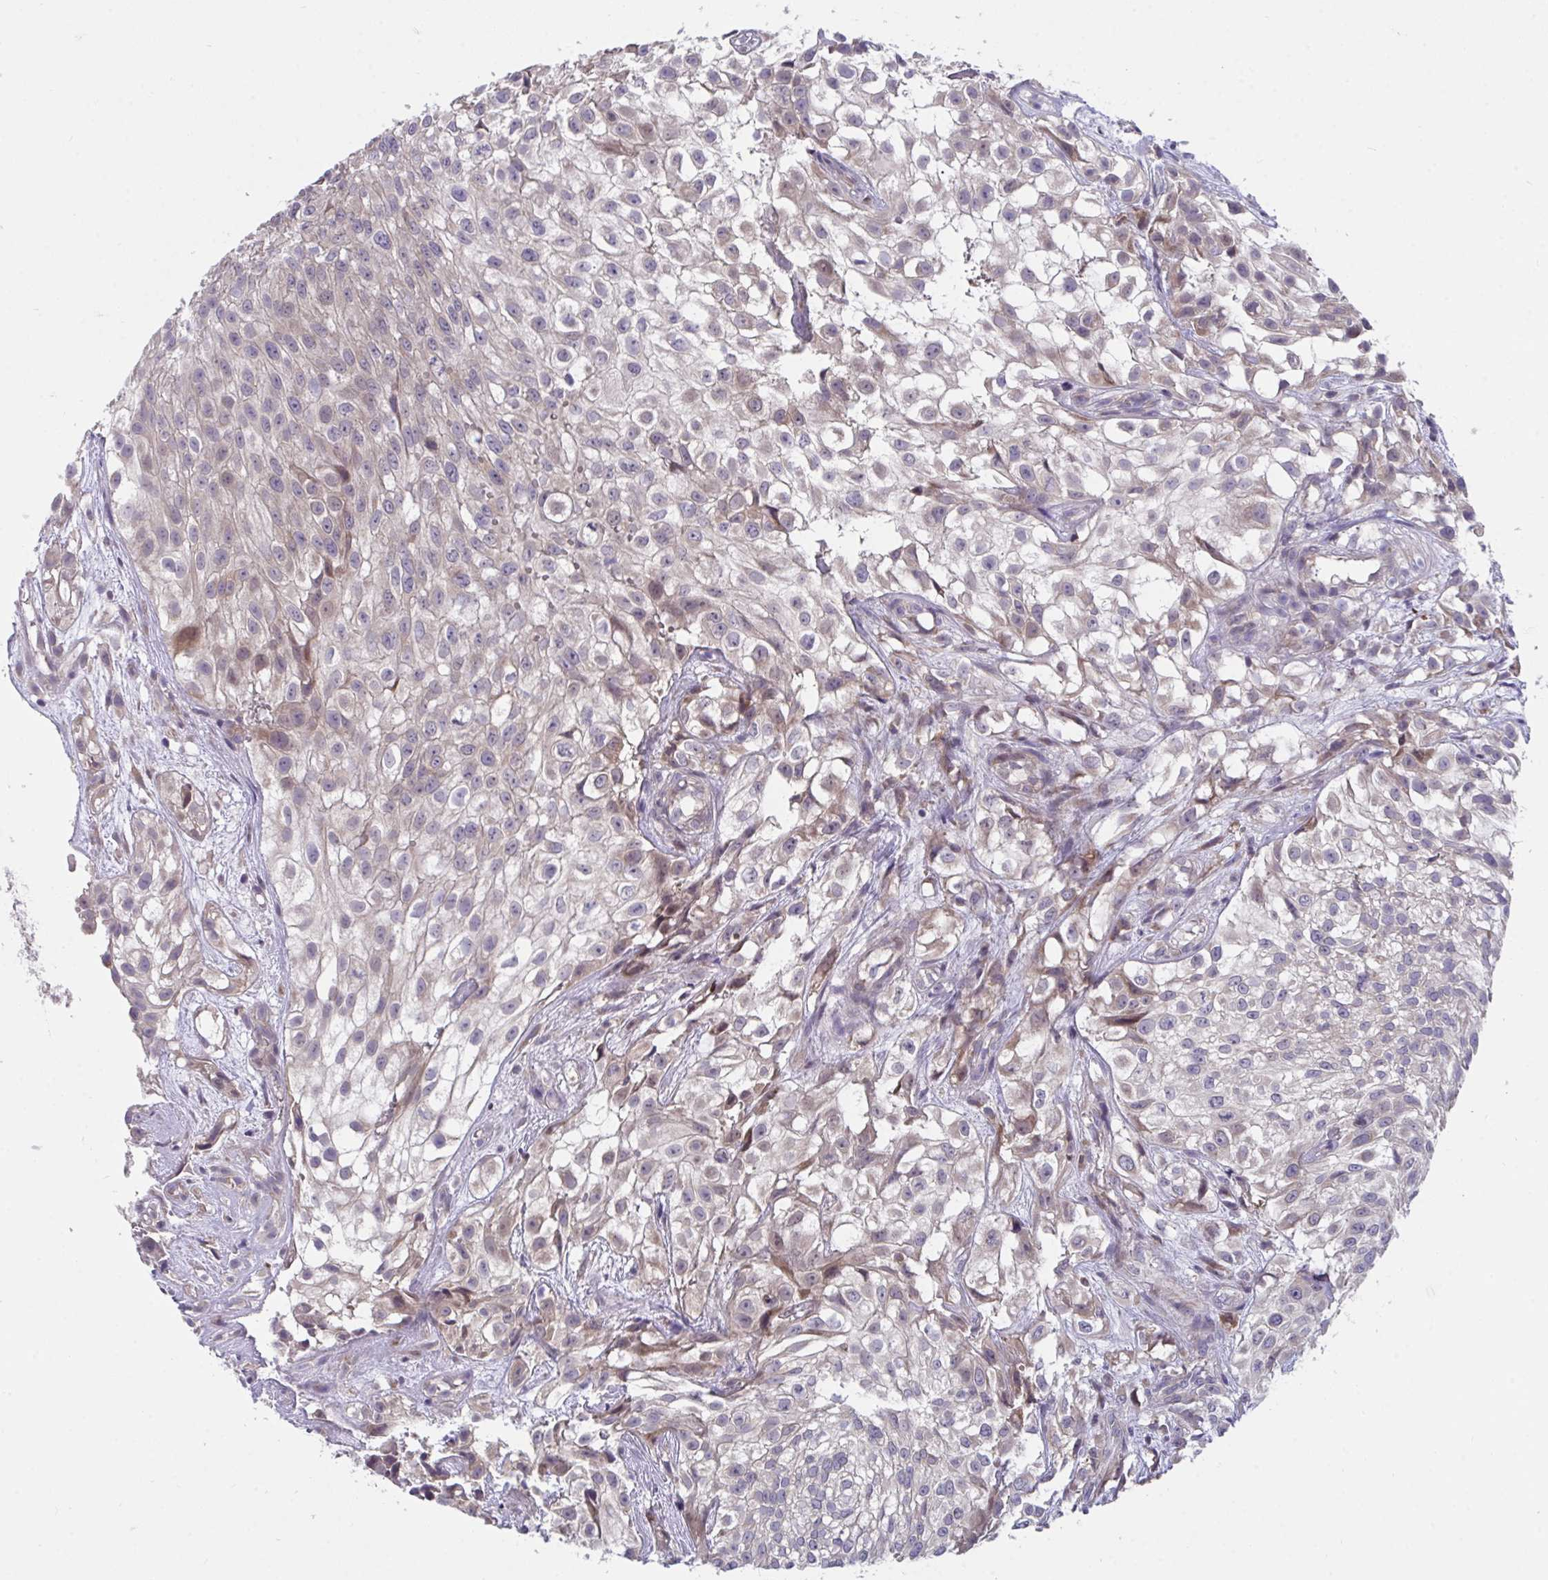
{"staining": {"intensity": "moderate", "quantity": "<25%", "location": "cytoplasmic/membranous"}, "tissue": "urothelial cancer", "cell_type": "Tumor cells", "image_type": "cancer", "snomed": [{"axis": "morphology", "description": "Urothelial carcinoma, High grade"}, {"axis": "topography", "description": "Urinary bladder"}], "caption": "The histopathology image displays staining of urothelial cancer, revealing moderate cytoplasmic/membranous protein expression (brown color) within tumor cells.", "gene": "SUSD4", "patient": {"sex": "male", "age": 56}}